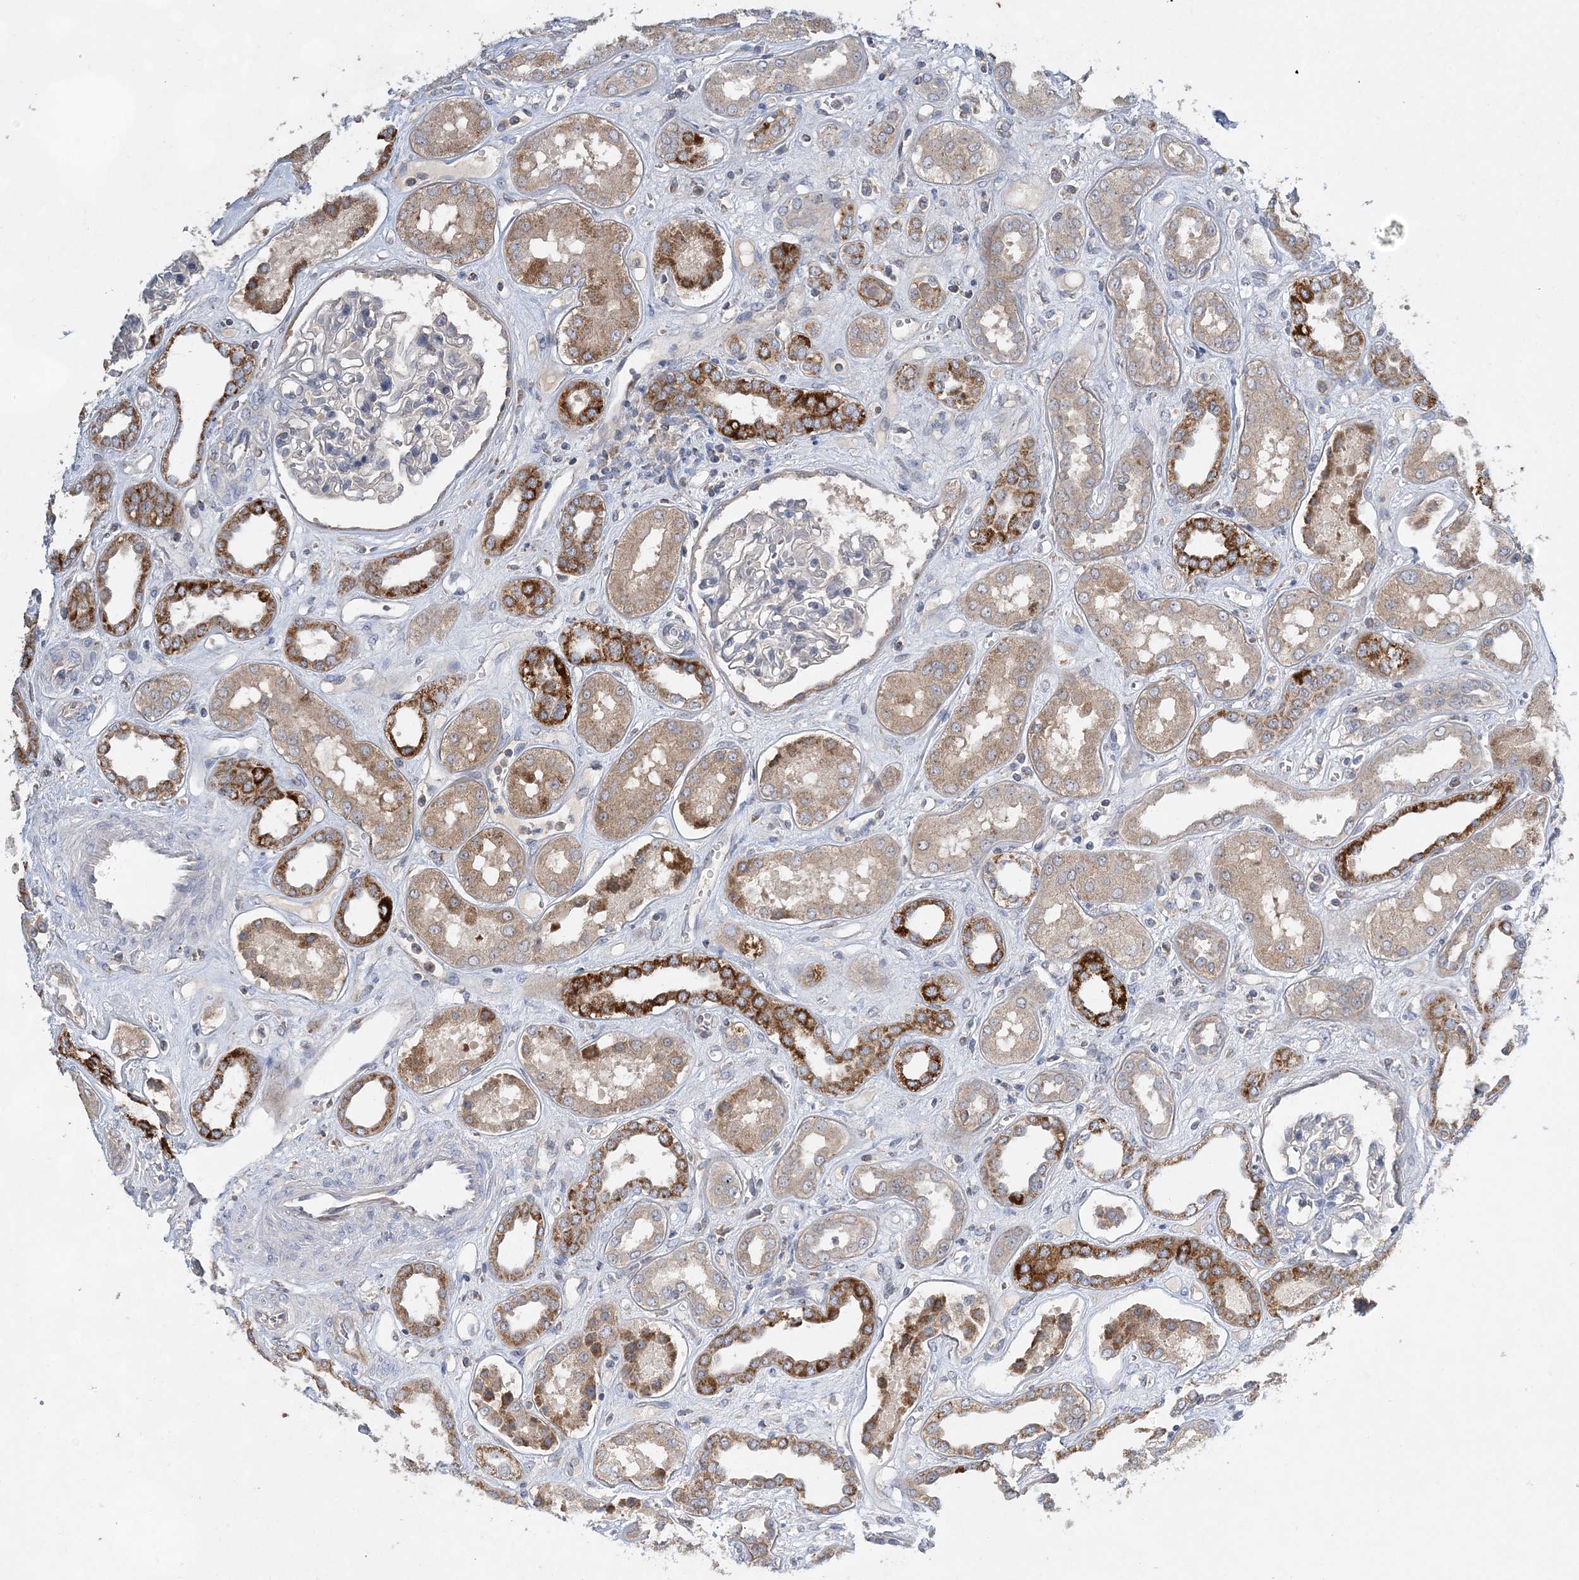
{"staining": {"intensity": "negative", "quantity": "none", "location": "none"}, "tissue": "kidney", "cell_type": "Cells in glomeruli", "image_type": "normal", "snomed": [{"axis": "morphology", "description": "Normal tissue, NOS"}, {"axis": "topography", "description": "Kidney"}], "caption": "Image shows no protein staining in cells in glomeruli of normal kidney. Nuclei are stained in blue.", "gene": "TRAPPC13", "patient": {"sex": "male", "age": 59}}